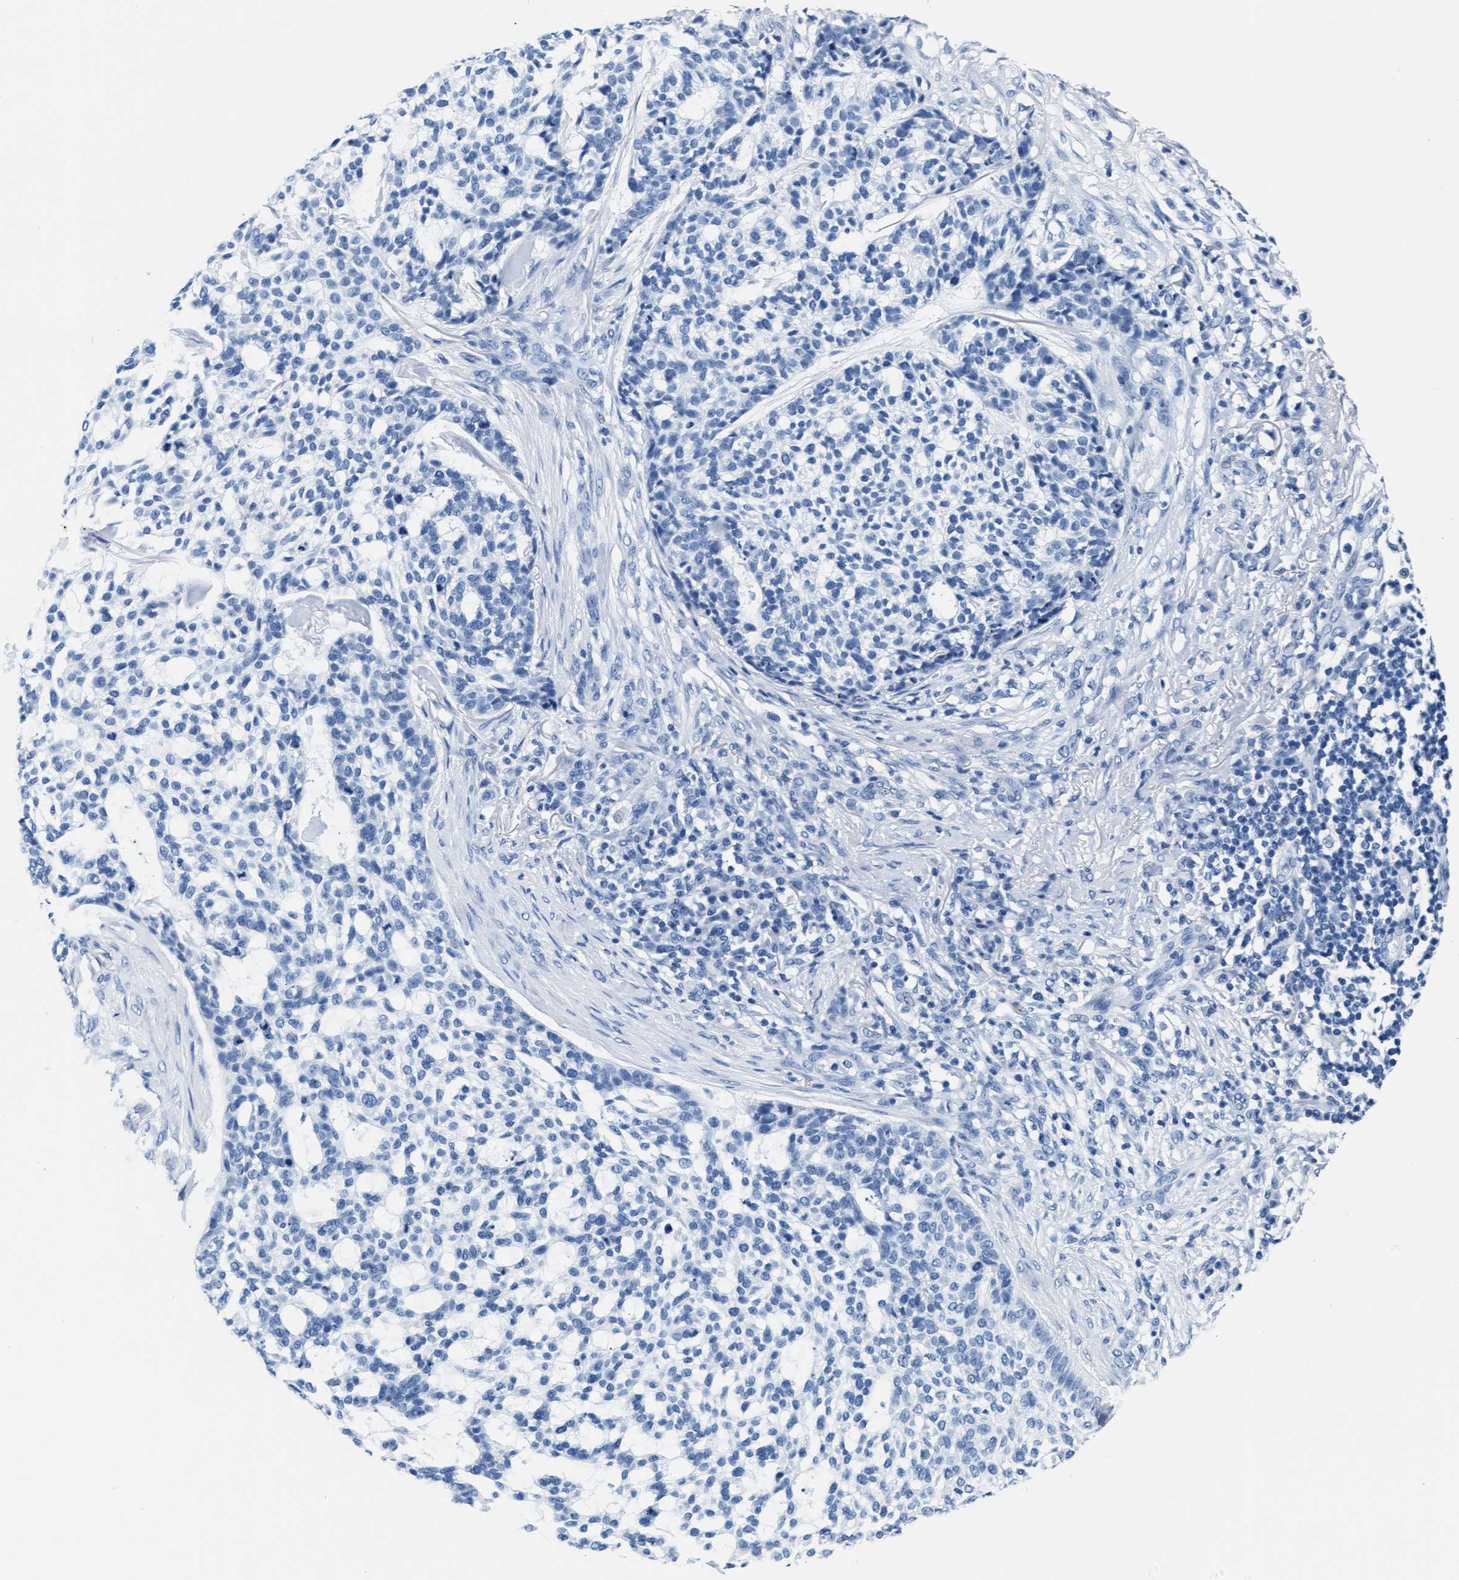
{"staining": {"intensity": "negative", "quantity": "none", "location": "none"}, "tissue": "skin cancer", "cell_type": "Tumor cells", "image_type": "cancer", "snomed": [{"axis": "morphology", "description": "Basal cell carcinoma"}, {"axis": "topography", "description": "Skin"}], "caption": "Protein analysis of basal cell carcinoma (skin) demonstrates no significant staining in tumor cells.", "gene": "MMP8", "patient": {"sex": "female", "age": 64}}